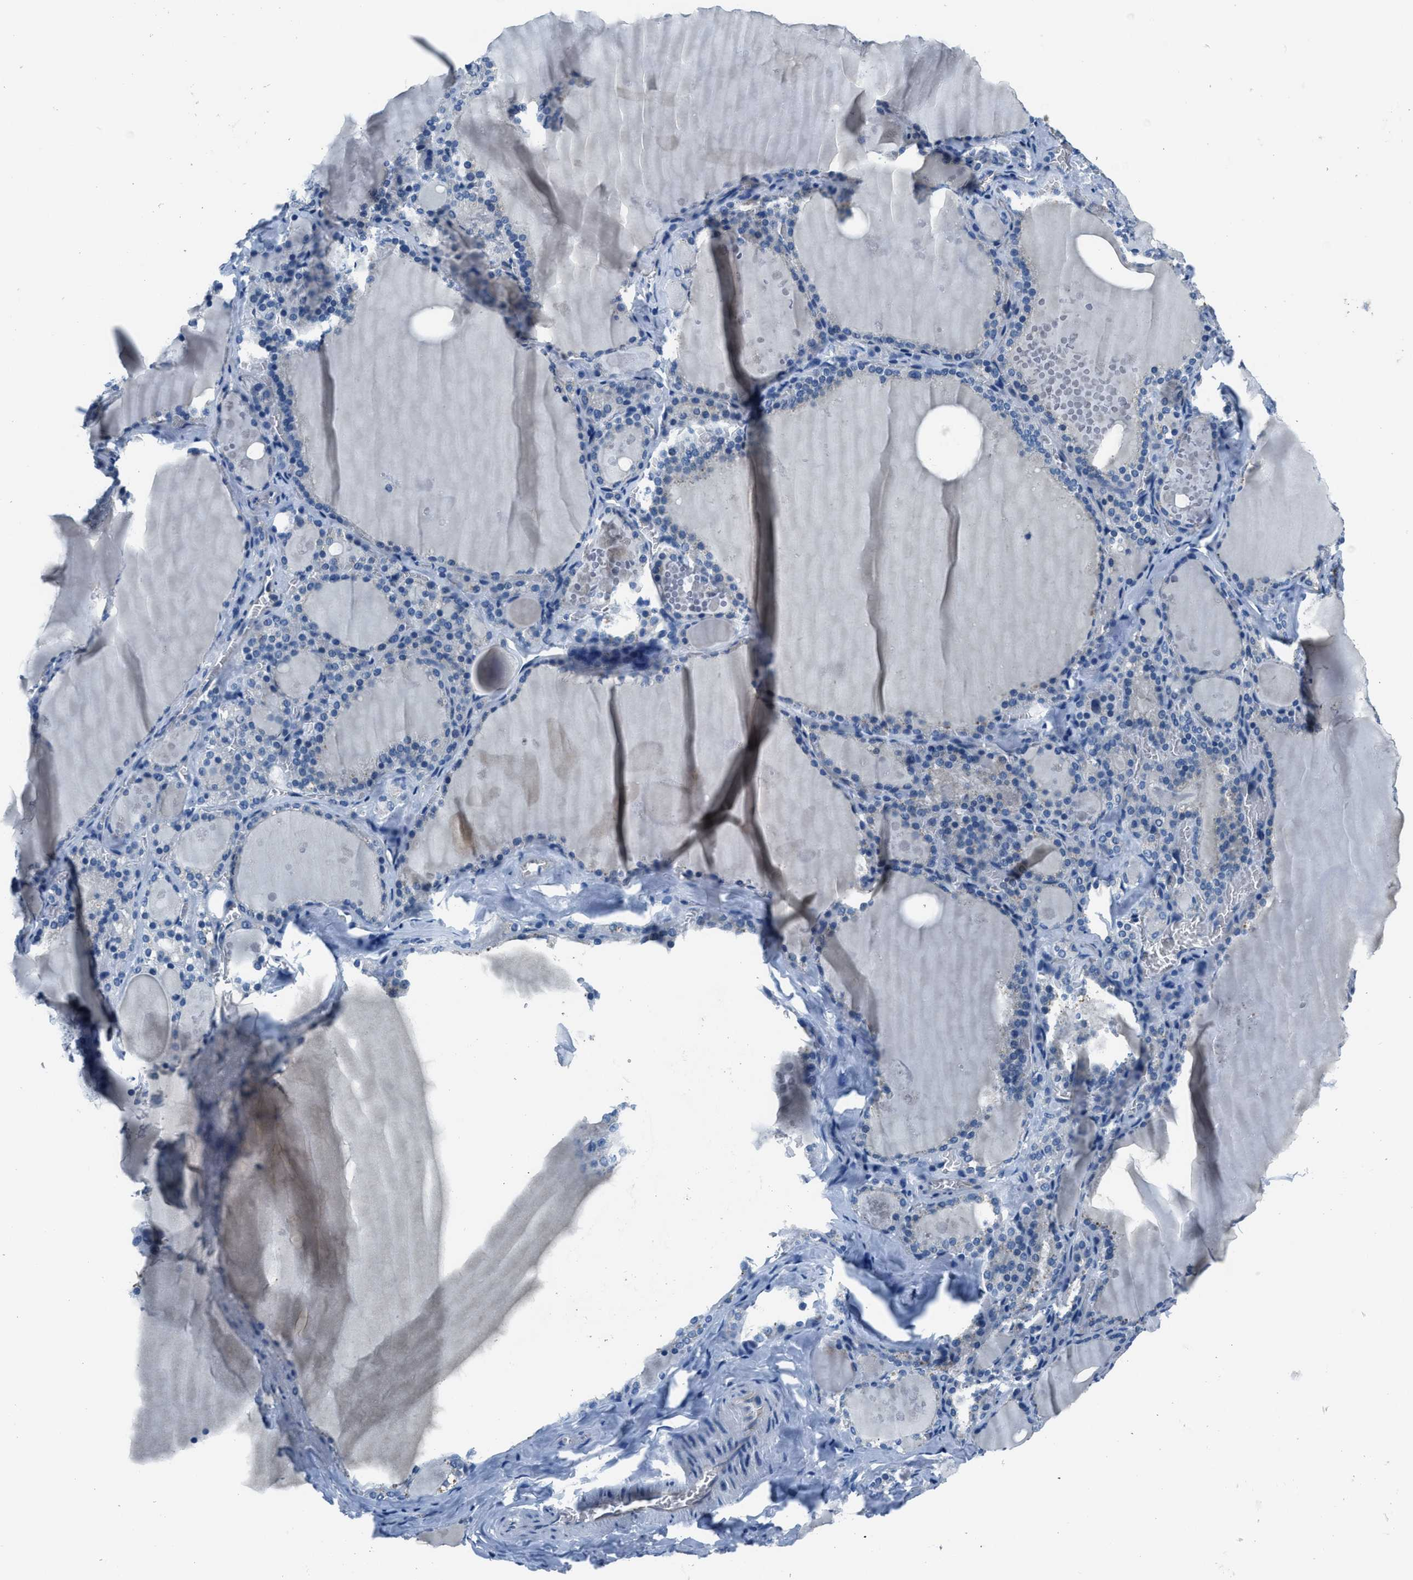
{"staining": {"intensity": "negative", "quantity": "none", "location": "none"}, "tissue": "thyroid gland", "cell_type": "Glandular cells", "image_type": "normal", "snomed": [{"axis": "morphology", "description": "Normal tissue, NOS"}, {"axis": "topography", "description": "Thyroid gland"}], "caption": "The immunohistochemistry image has no significant staining in glandular cells of thyroid gland. (DAB (3,3'-diaminobenzidine) immunohistochemistry (IHC), high magnification).", "gene": "GJA3", "patient": {"sex": "male", "age": 56}}